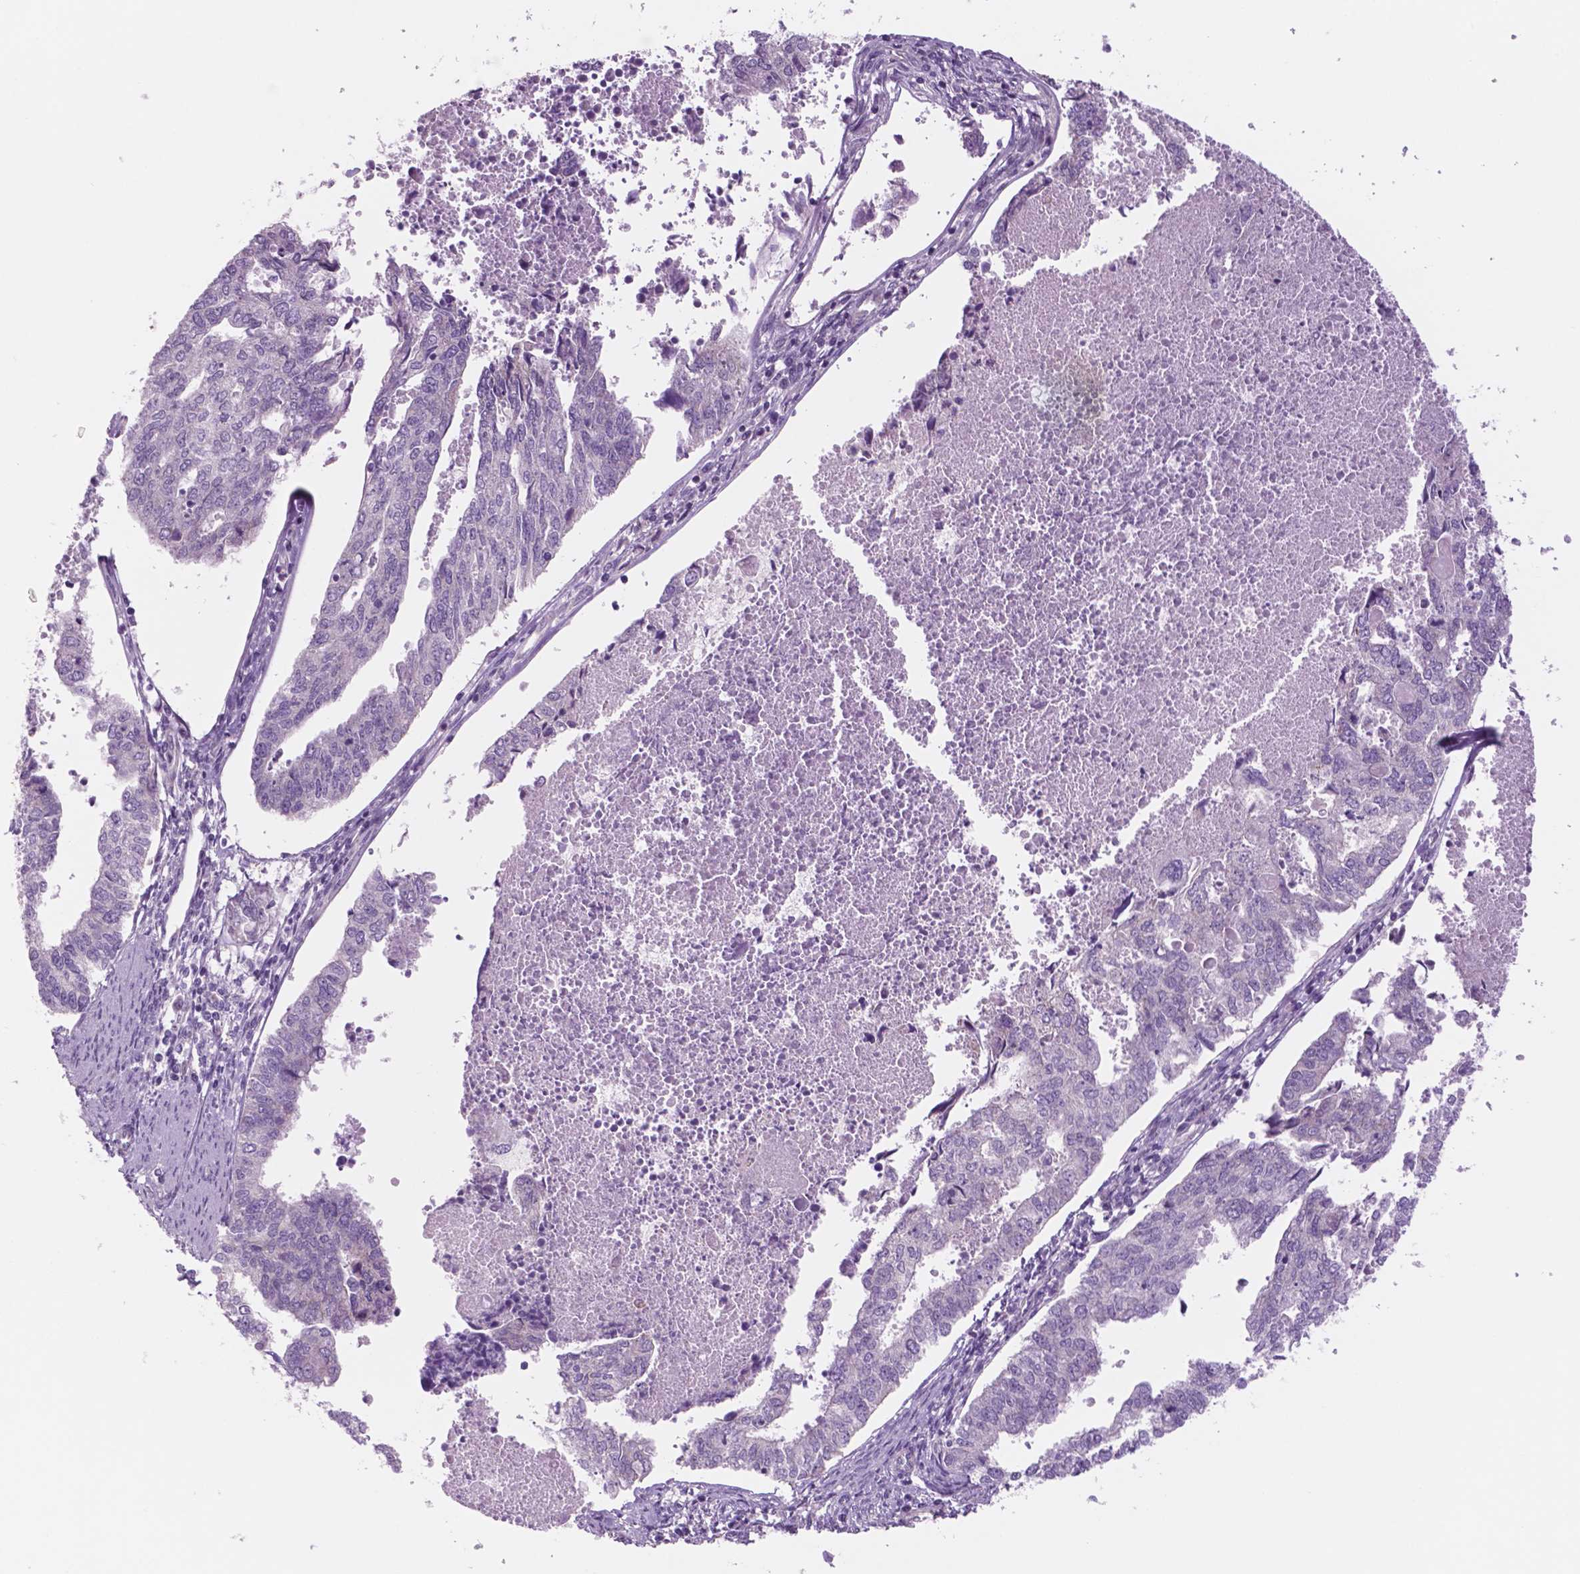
{"staining": {"intensity": "negative", "quantity": "none", "location": "none"}, "tissue": "endometrial cancer", "cell_type": "Tumor cells", "image_type": "cancer", "snomed": [{"axis": "morphology", "description": "Adenocarcinoma, NOS"}, {"axis": "topography", "description": "Endometrium"}], "caption": "DAB immunohistochemical staining of adenocarcinoma (endometrial) reveals no significant staining in tumor cells.", "gene": "RND3", "patient": {"sex": "female", "age": 73}}